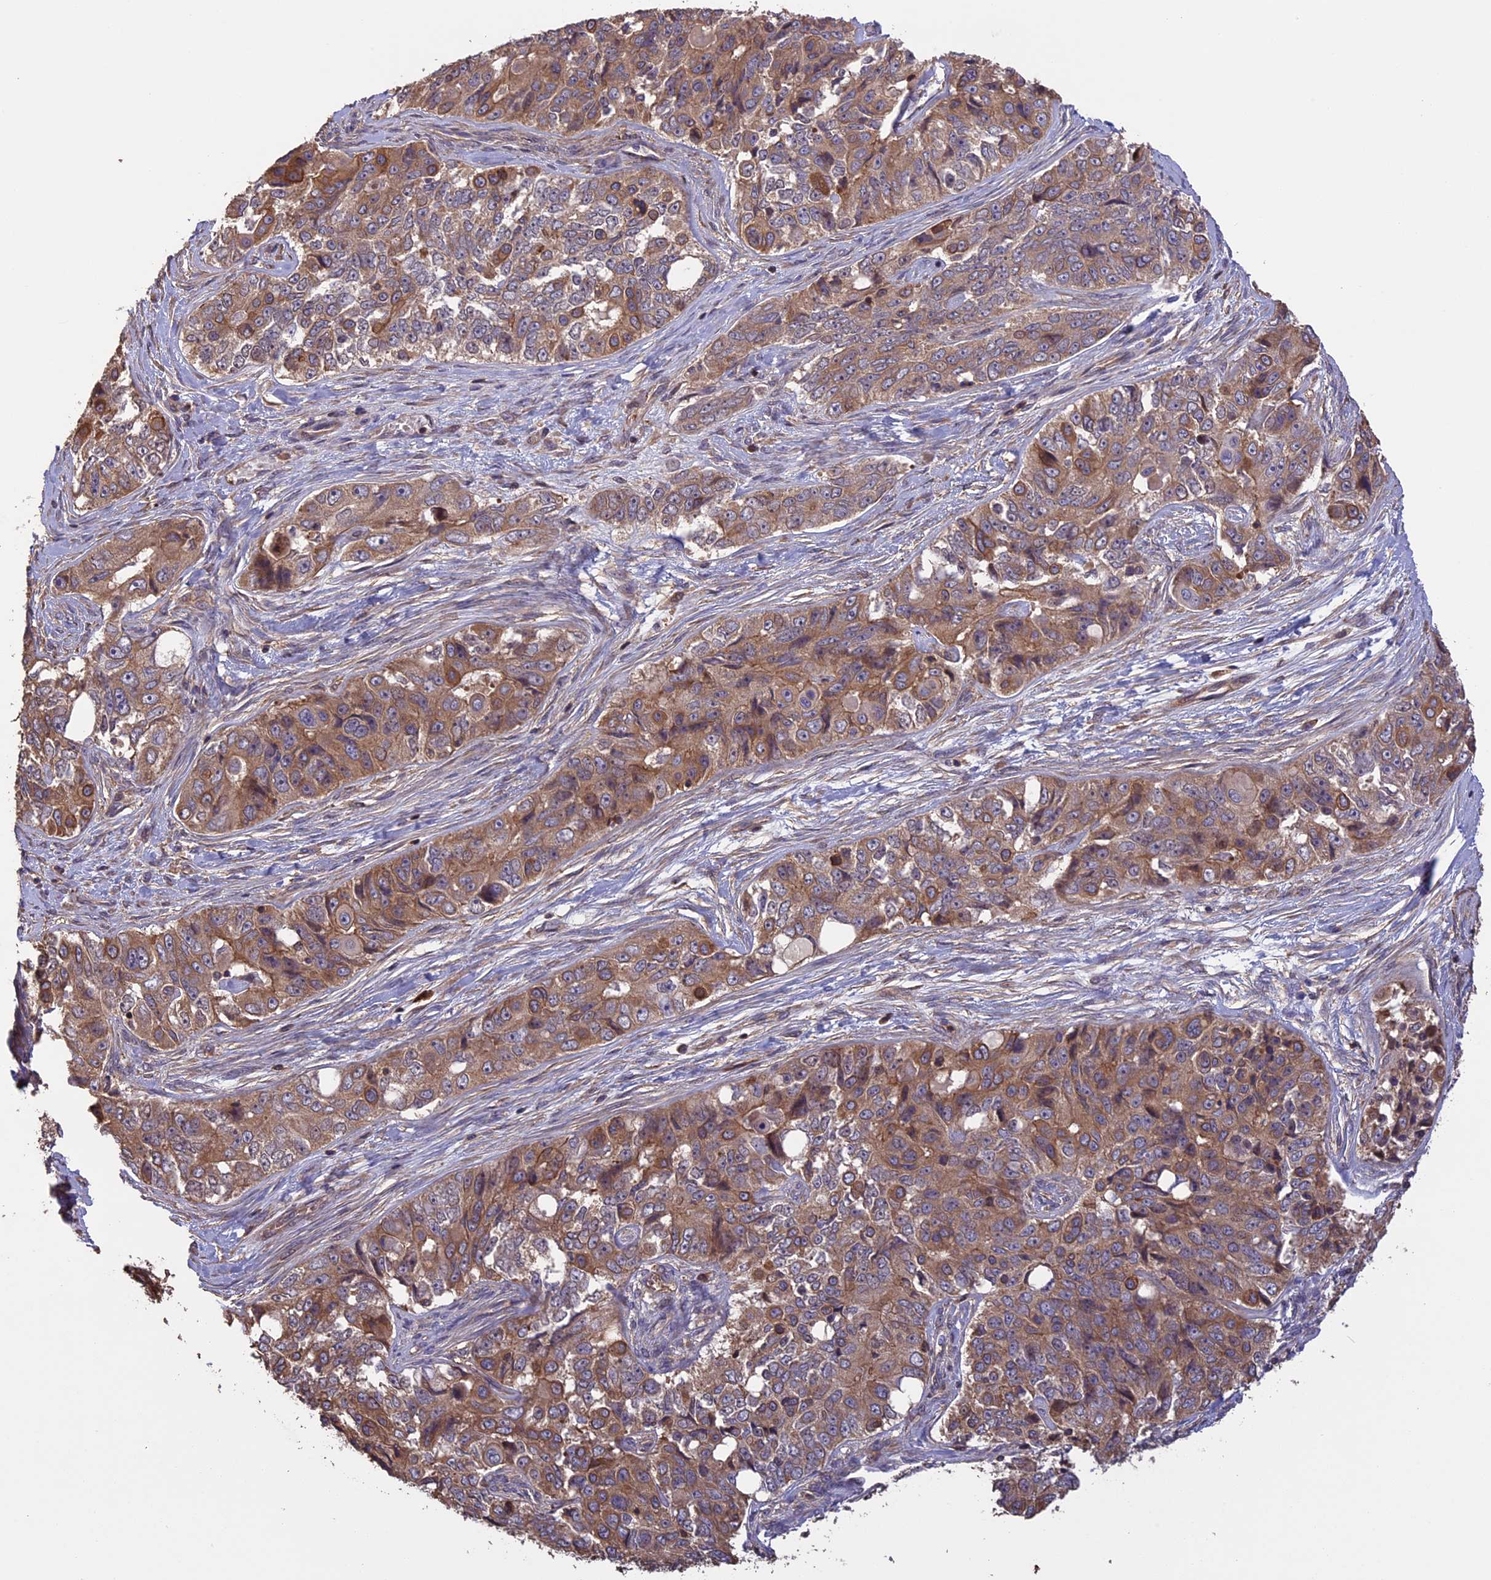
{"staining": {"intensity": "moderate", "quantity": ">75%", "location": "cytoplasmic/membranous"}, "tissue": "ovarian cancer", "cell_type": "Tumor cells", "image_type": "cancer", "snomed": [{"axis": "morphology", "description": "Carcinoma, endometroid"}, {"axis": "topography", "description": "Ovary"}], "caption": "Ovarian endometroid carcinoma stained for a protein (brown) demonstrates moderate cytoplasmic/membranous positive positivity in approximately >75% of tumor cells.", "gene": "GAS8", "patient": {"sex": "female", "age": 51}}